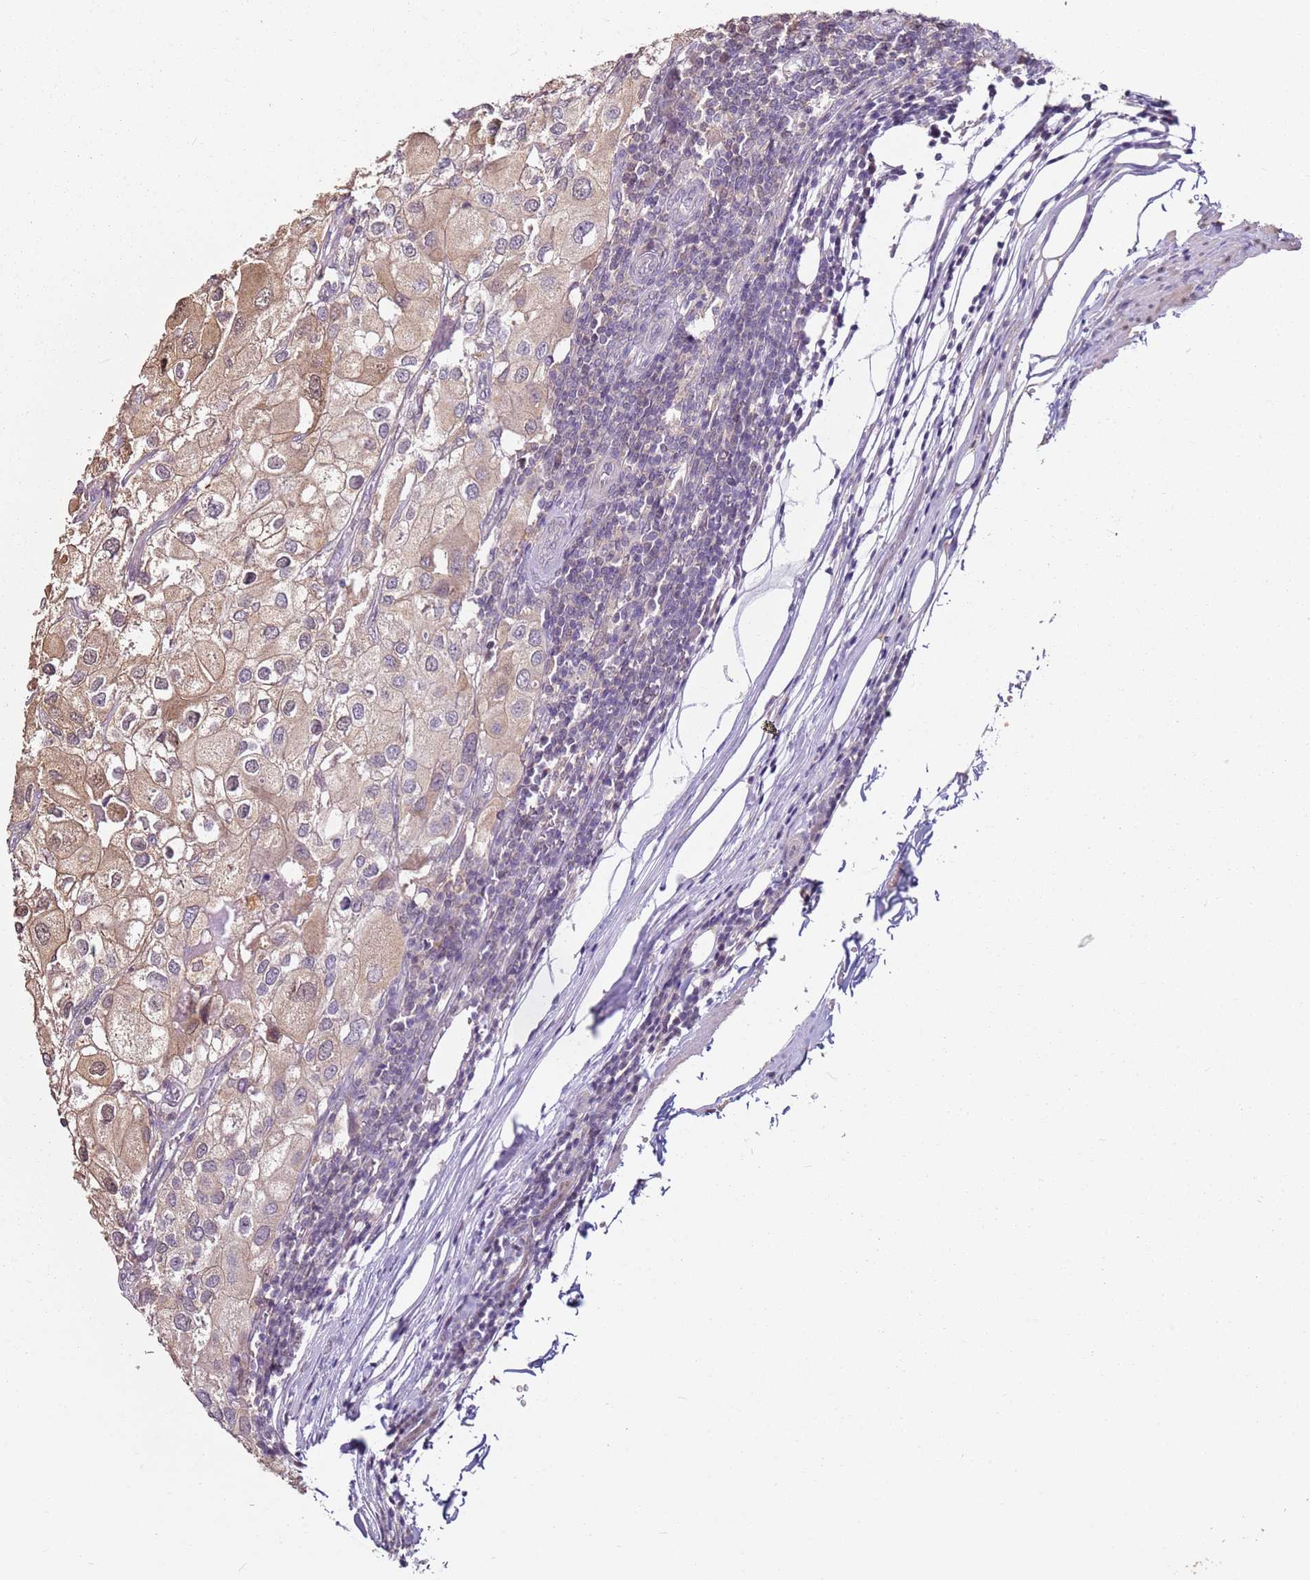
{"staining": {"intensity": "weak", "quantity": ">75%", "location": "cytoplasmic/membranous"}, "tissue": "urothelial cancer", "cell_type": "Tumor cells", "image_type": "cancer", "snomed": [{"axis": "morphology", "description": "Urothelial carcinoma, High grade"}, {"axis": "topography", "description": "Urinary bladder"}], "caption": "An image of urothelial carcinoma (high-grade) stained for a protein exhibits weak cytoplasmic/membranous brown staining in tumor cells.", "gene": "MDH1", "patient": {"sex": "male", "age": 64}}